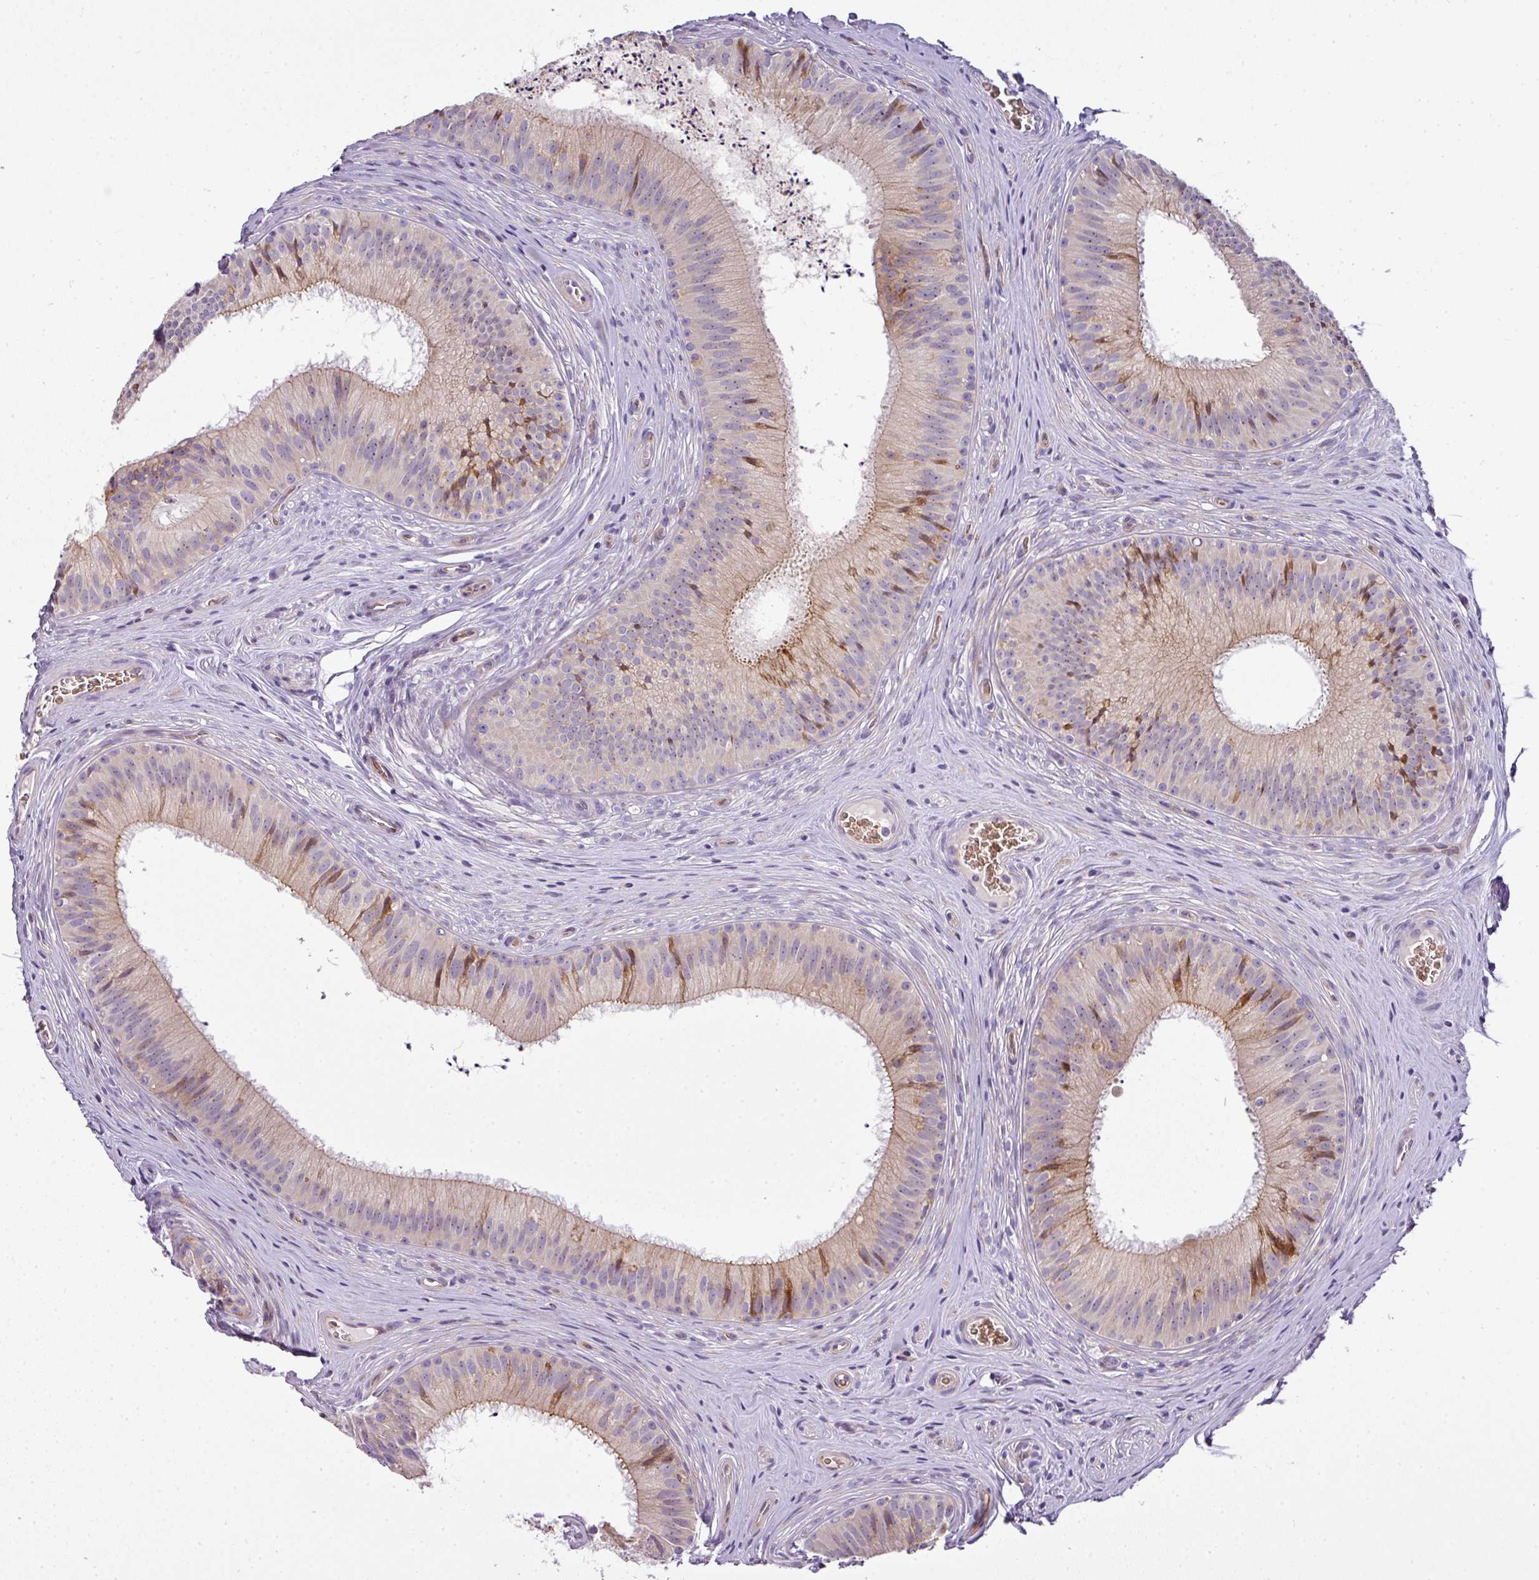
{"staining": {"intensity": "moderate", "quantity": "<25%", "location": "cytoplasmic/membranous"}, "tissue": "epididymis", "cell_type": "Glandular cells", "image_type": "normal", "snomed": [{"axis": "morphology", "description": "Normal tissue, NOS"}, {"axis": "topography", "description": "Epididymis"}], "caption": "Epididymis stained with immunohistochemistry reveals moderate cytoplasmic/membranous positivity in about <25% of glandular cells. The protein of interest is stained brown, and the nuclei are stained in blue (DAB (3,3'-diaminobenzidine) IHC with brightfield microscopy, high magnification).", "gene": "ATP6V1F", "patient": {"sex": "male", "age": 24}}